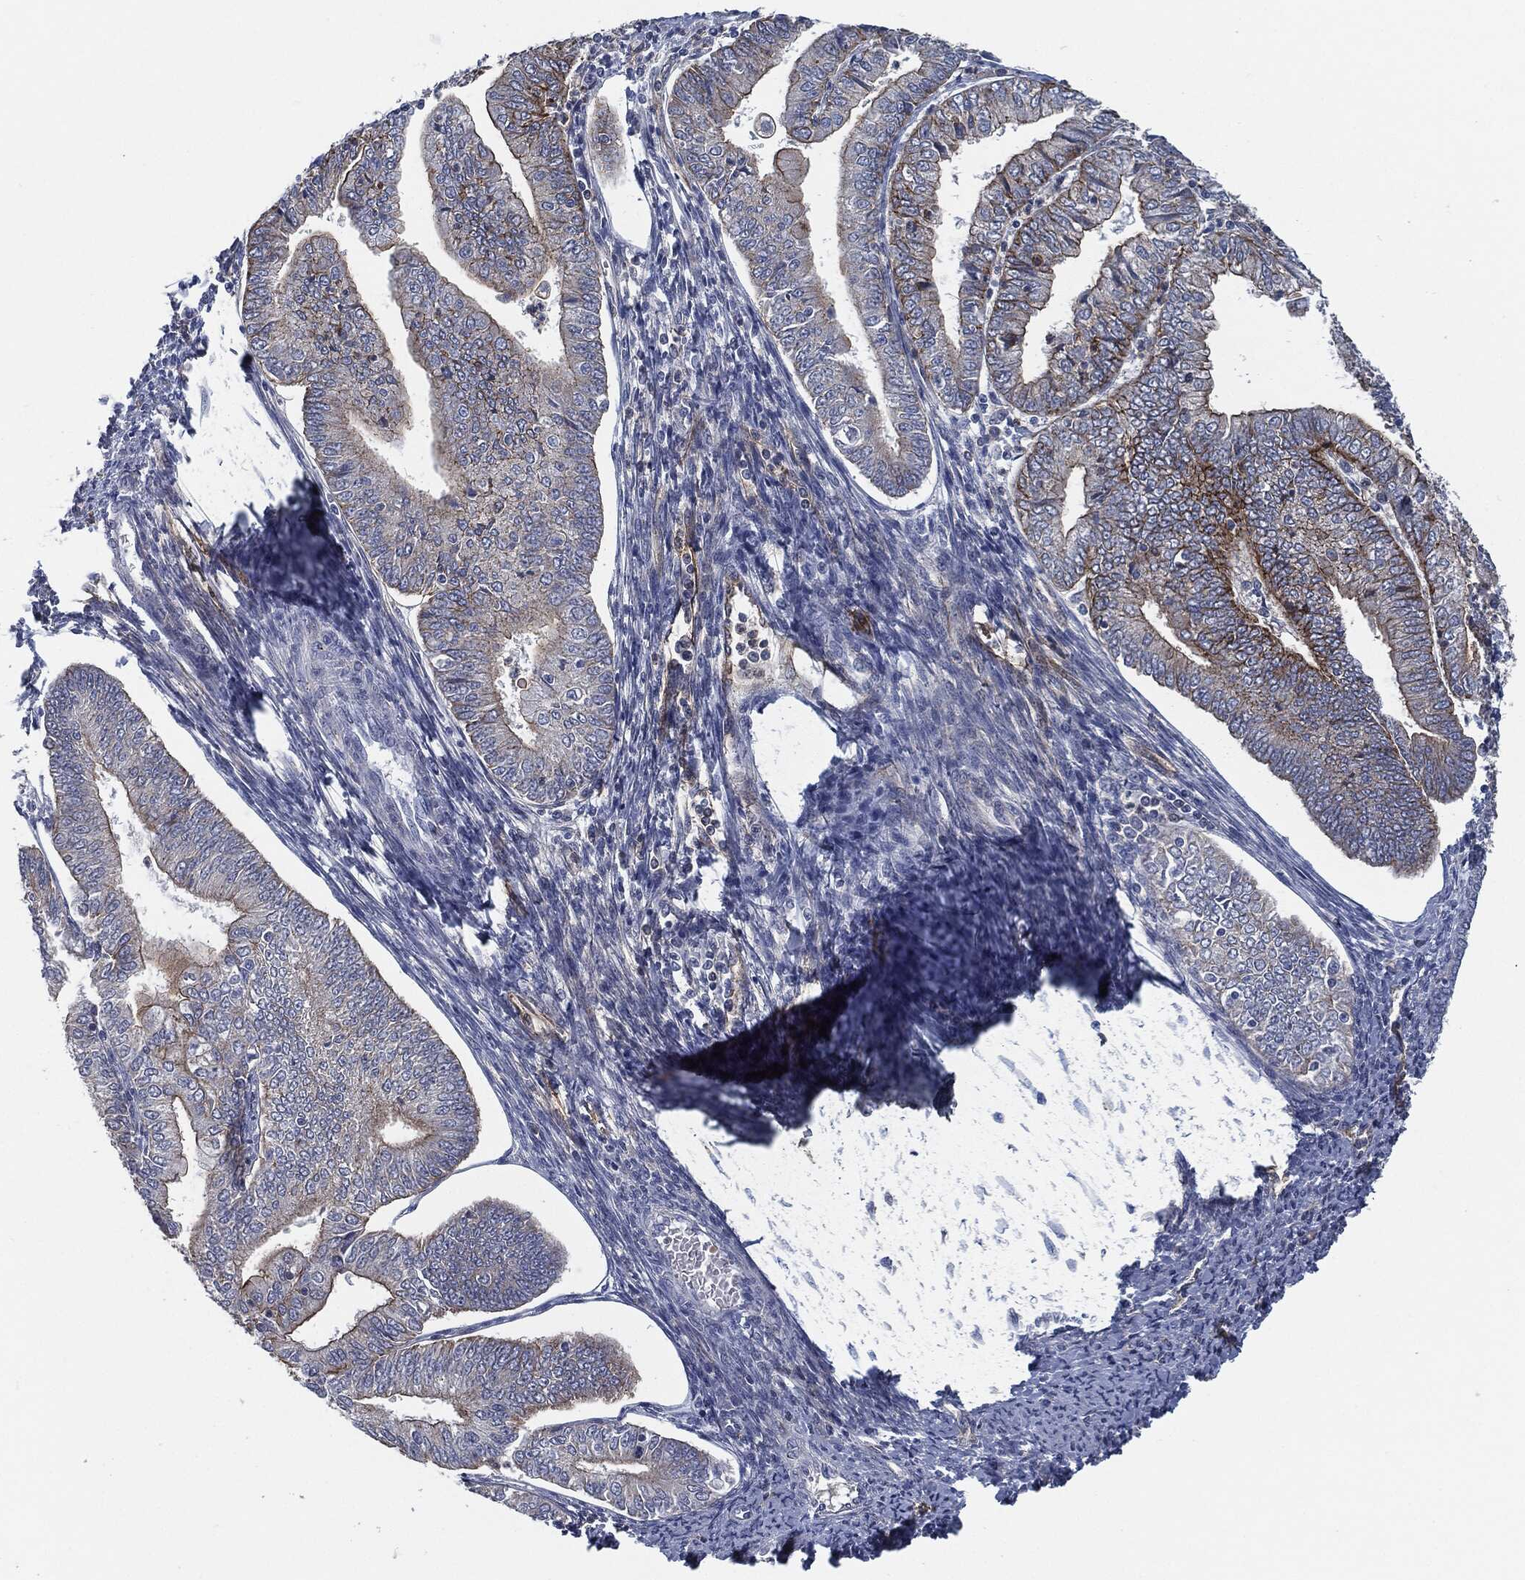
{"staining": {"intensity": "strong", "quantity": "<25%", "location": "cytoplasmic/membranous"}, "tissue": "endometrial cancer", "cell_type": "Tumor cells", "image_type": "cancer", "snomed": [{"axis": "morphology", "description": "Adenocarcinoma, NOS"}, {"axis": "topography", "description": "Endometrium"}], "caption": "This image displays IHC staining of adenocarcinoma (endometrial), with medium strong cytoplasmic/membranous expression in approximately <25% of tumor cells.", "gene": "SVIL", "patient": {"sex": "female", "age": 56}}